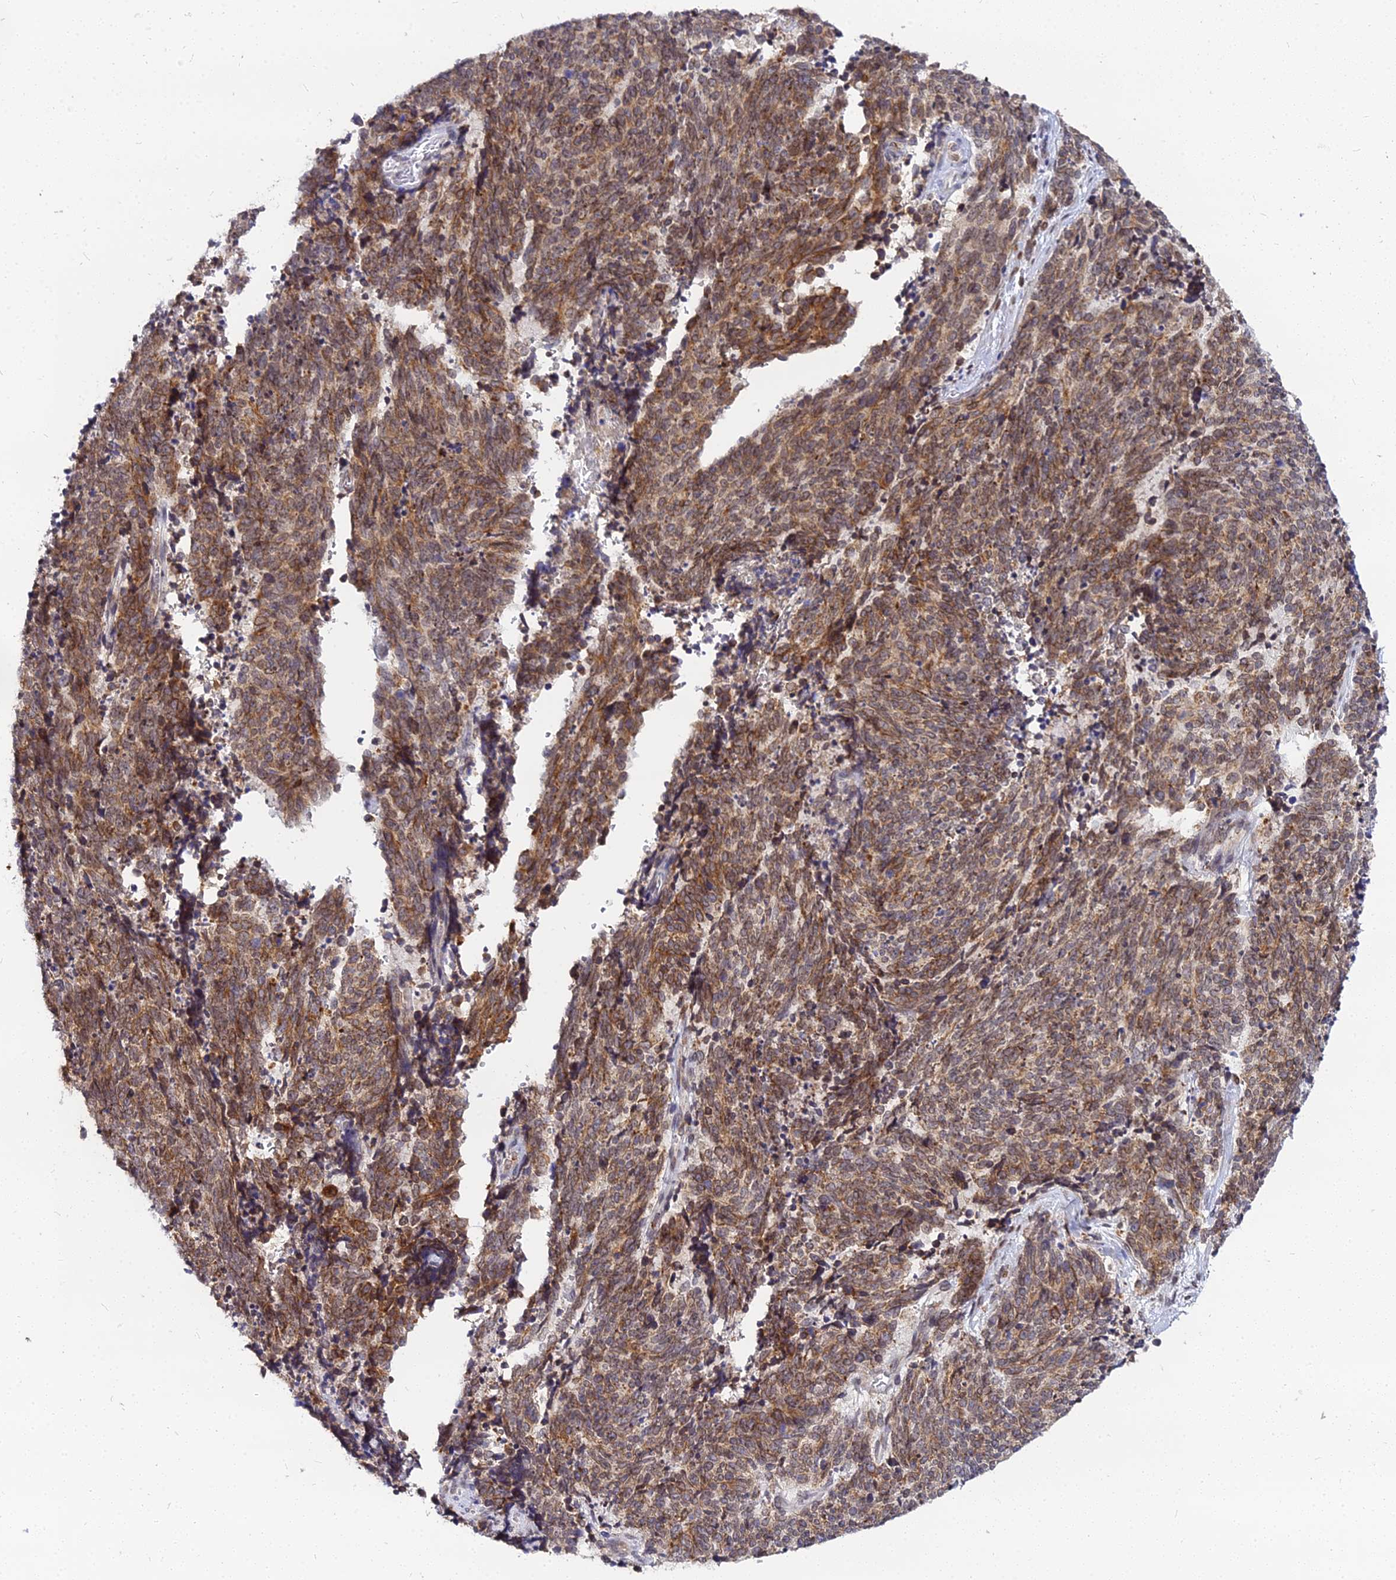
{"staining": {"intensity": "moderate", "quantity": ">75%", "location": "cytoplasmic/membranous"}, "tissue": "cervical cancer", "cell_type": "Tumor cells", "image_type": "cancer", "snomed": [{"axis": "morphology", "description": "Squamous cell carcinoma, NOS"}, {"axis": "topography", "description": "Cervix"}], "caption": "Cervical cancer tissue shows moderate cytoplasmic/membranous expression in approximately >75% of tumor cells", "gene": "RNF121", "patient": {"sex": "female", "age": 29}}